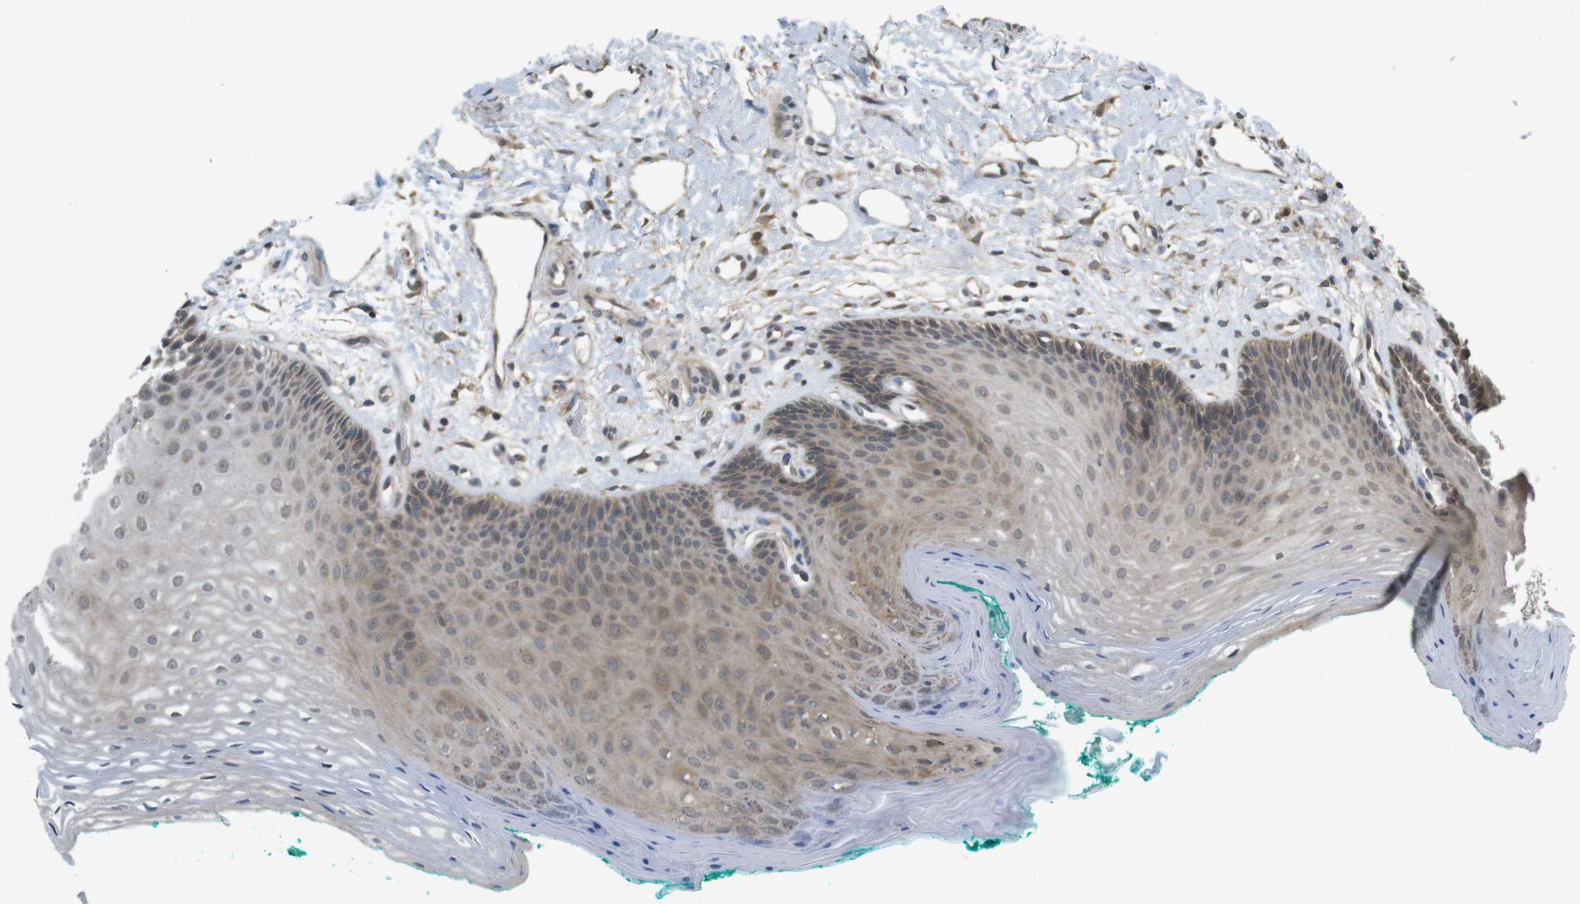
{"staining": {"intensity": "weak", "quantity": ">75%", "location": "cytoplasmic/membranous"}, "tissue": "oral mucosa", "cell_type": "Squamous epithelial cells", "image_type": "normal", "snomed": [{"axis": "morphology", "description": "Normal tissue, NOS"}, {"axis": "topography", "description": "Skeletal muscle"}, {"axis": "topography", "description": "Oral tissue"}, {"axis": "topography", "description": "Peripheral nerve tissue"}], "caption": "Weak cytoplasmic/membranous expression is present in approximately >75% of squamous epithelial cells in unremarkable oral mucosa.", "gene": "RNF130", "patient": {"sex": "female", "age": 84}}